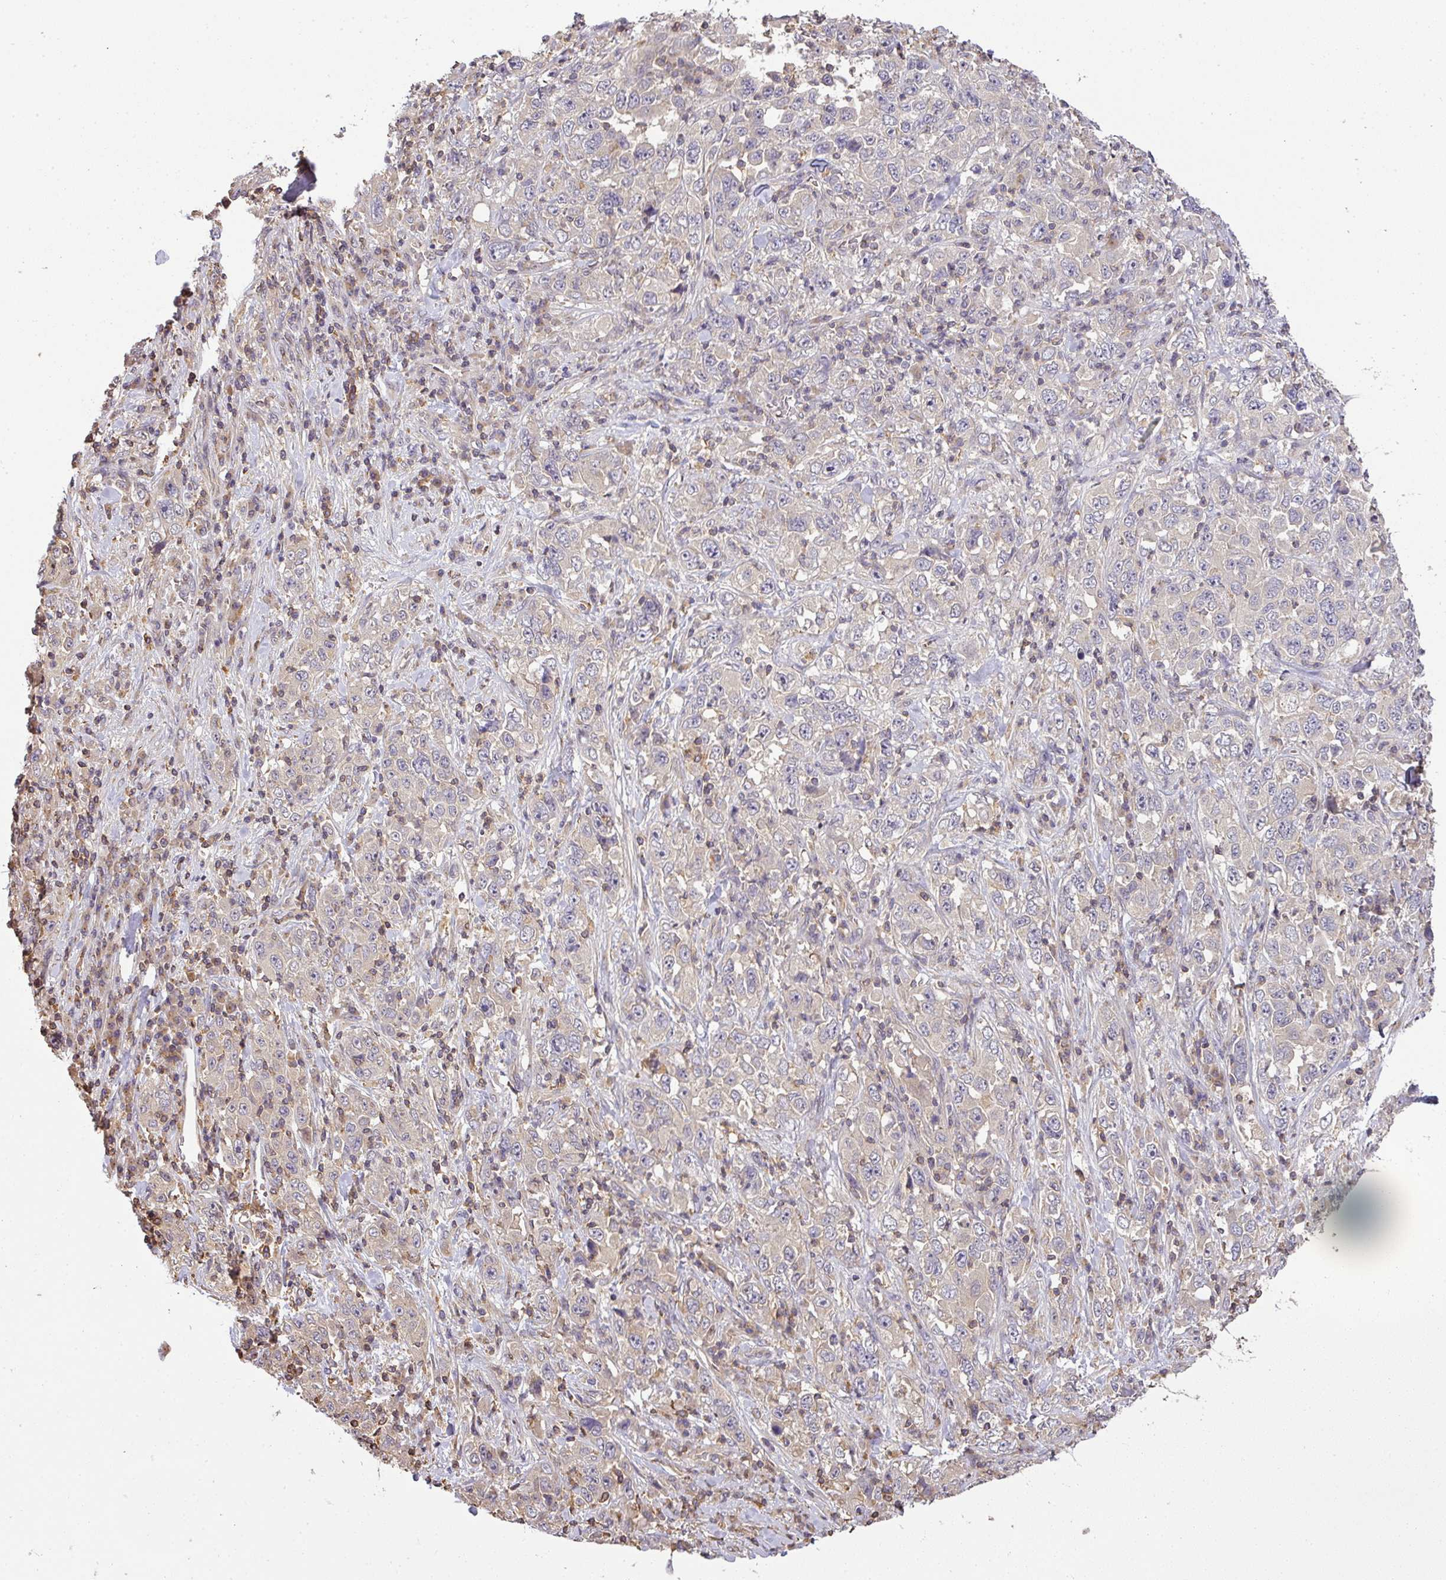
{"staining": {"intensity": "negative", "quantity": "none", "location": "none"}, "tissue": "stomach cancer", "cell_type": "Tumor cells", "image_type": "cancer", "snomed": [{"axis": "morphology", "description": "Normal tissue, NOS"}, {"axis": "morphology", "description": "Adenocarcinoma, NOS"}, {"axis": "topography", "description": "Stomach, upper"}, {"axis": "topography", "description": "Stomach"}], "caption": "Immunohistochemical staining of human stomach cancer demonstrates no significant positivity in tumor cells. Nuclei are stained in blue.", "gene": "TCL1B", "patient": {"sex": "male", "age": 59}}